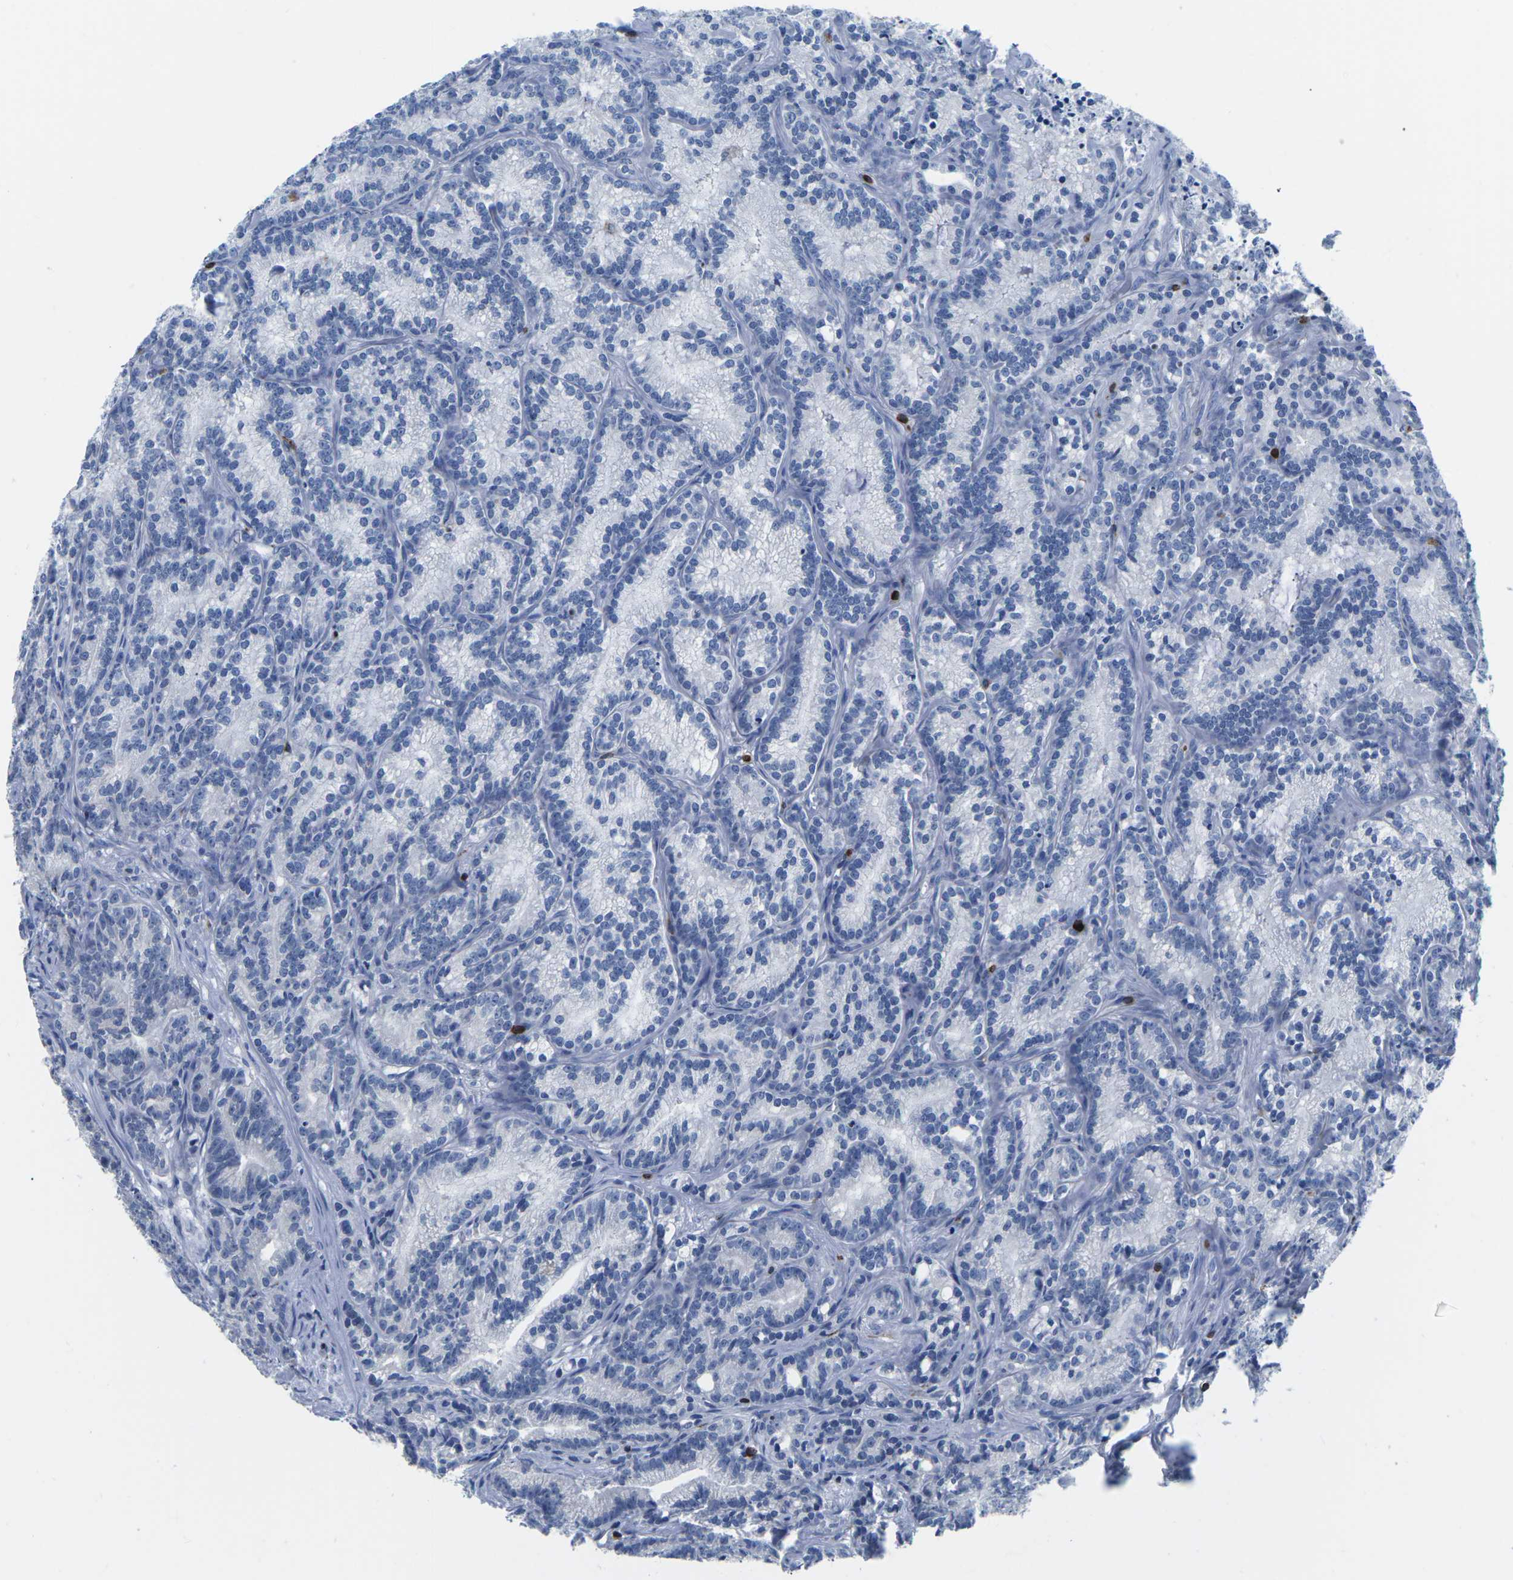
{"staining": {"intensity": "negative", "quantity": "none", "location": "none"}, "tissue": "prostate cancer", "cell_type": "Tumor cells", "image_type": "cancer", "snomed": [{"axis": "morphology", "description": "Adenocarcinoma, Low grade"}, {"axis": "topography", "description": "Prostate"}], "caption": "Immunohistochemistry micrograph of prostate cancer stained for a protein (brown), which exhibits no staining in tumor cells. (DAB immunohistochemistry with hematoxylin counter stain).", "gene": "CTSW", "patient": {"sex": "male", "age": 89}}